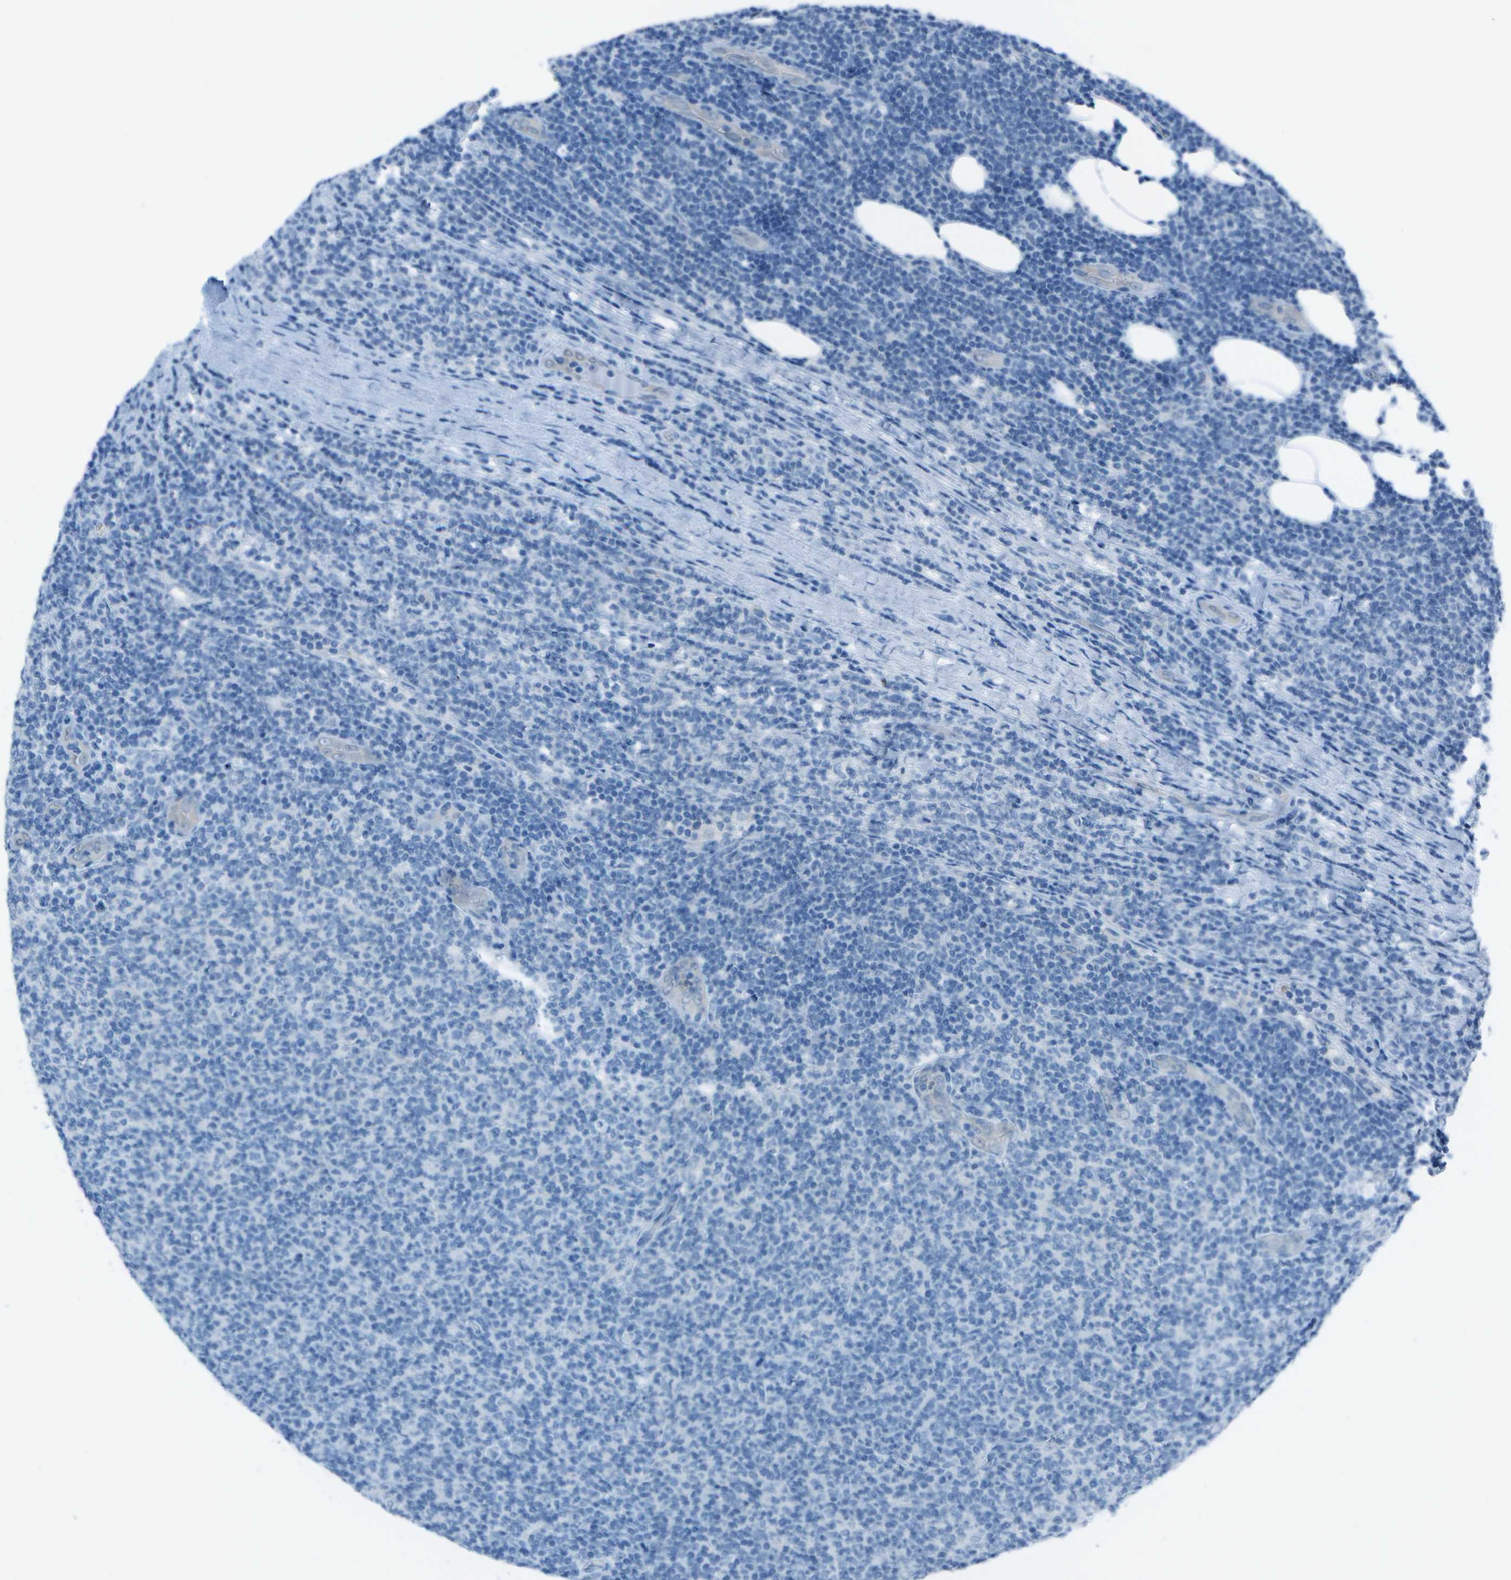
{"staining": {"intensity": "negative", "quantity": "none", "location": "none"}, "tissue": "lymphoma", "cell_type": "Tumor cells", "image_type": "cancer", "snomed": [{"axis": "morphology", "description": "Malignant lymphoma, non-Hodgkin's type, Low grade"}, {"axis": "topography", "description": "Lymph node"}], "caption": "Tumor cells are negative for brown protein staining in malignant lymphoma, non-Hodgkin's type (low-grade).", "gene": "ASL", "patient": {"sex": "male", "age": 66}}